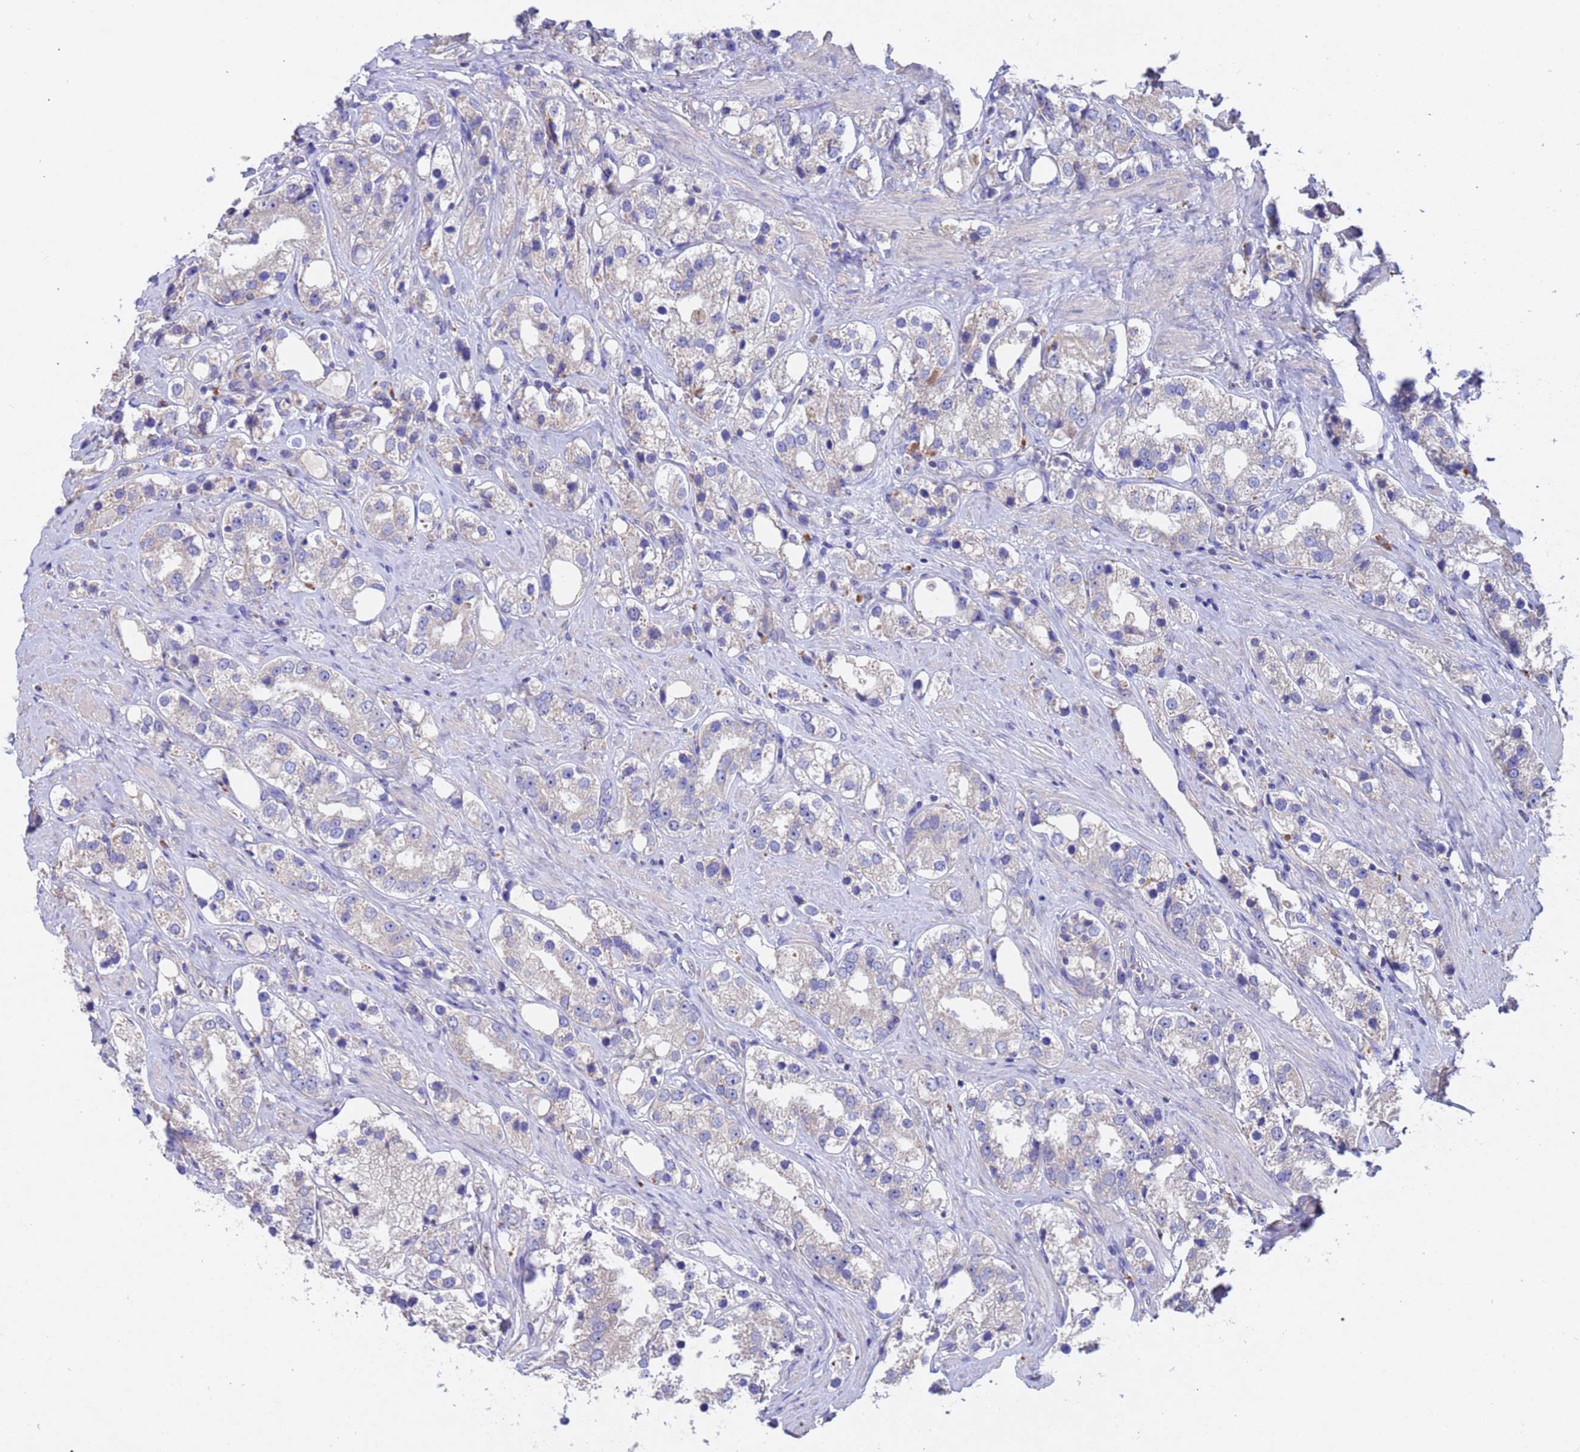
{"staining": {"intensity": "negative", "quantity": "none", "location": "none"}, "tissue": "prostate cancer", "cell_type": "Tumor cells", "image_type": "cancer", "snomed": [{"axis": "morphology", "description": "Adenocarcinoma, NOS"}, {"axis": "topography", "description": "Prostate"}], "caption": "This is an immunohistochemistry image of human prostate adenocarcinoma. There is no positivity in tumor cells.", "gene": "SRL", "patient": {"sex": "male", "age": 79}}